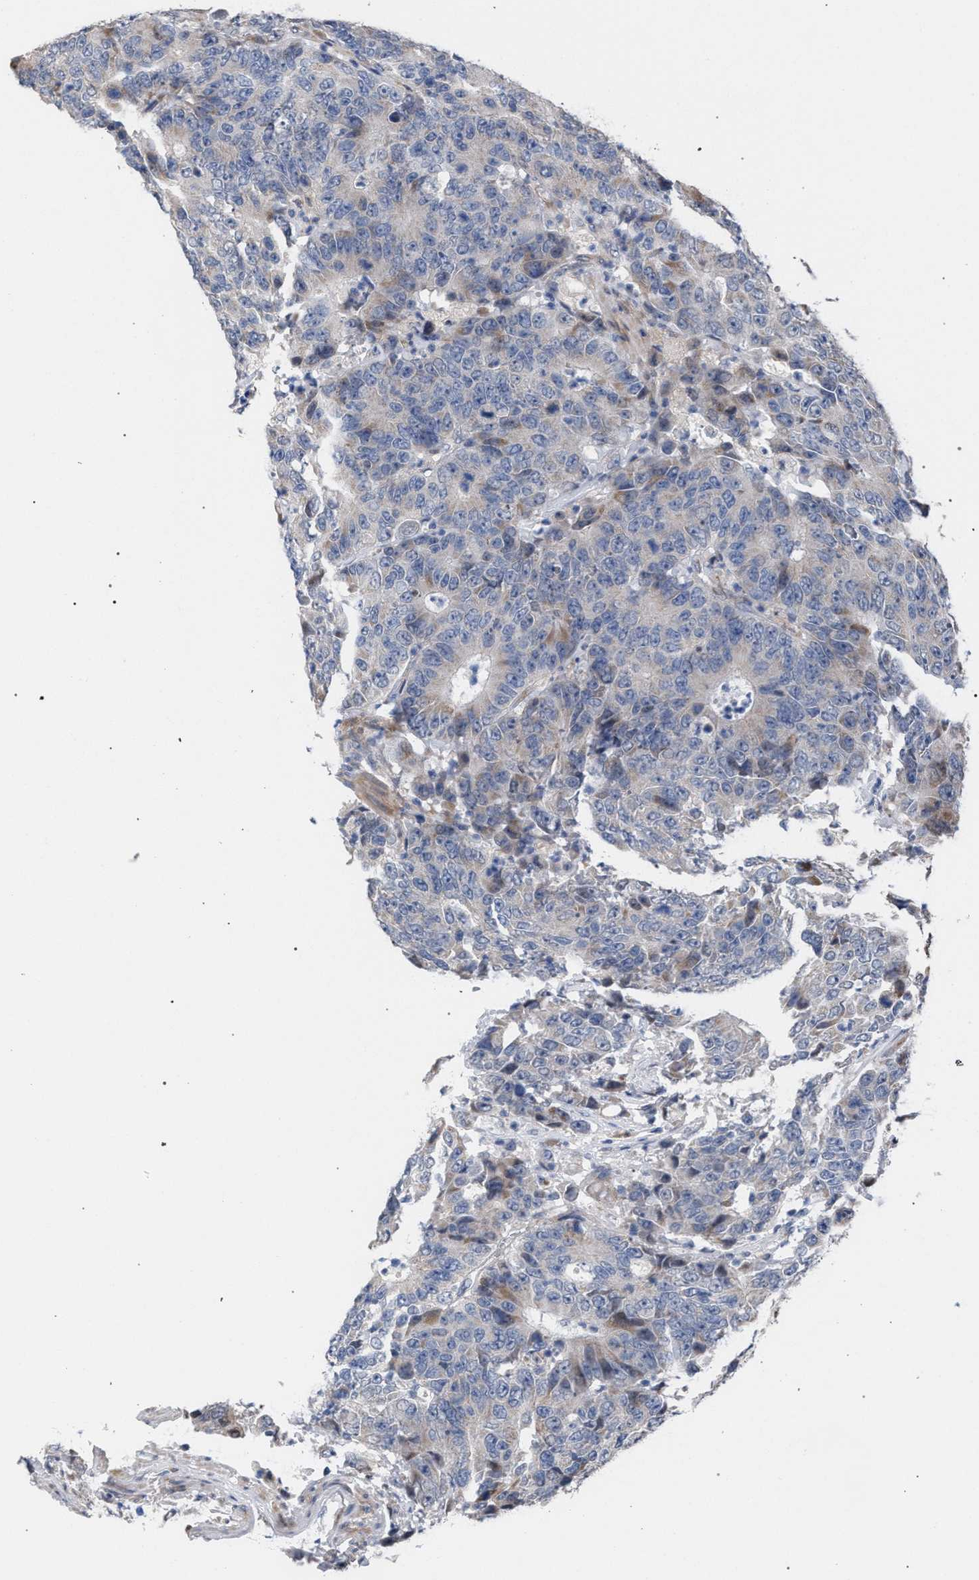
{"staining": {"intensity": "negative", "quantity": "none", "location": "none"}, "tissue": "colorectal cancer", "cell_type": "Tumor cells", "image_type": "cancer", "snomed": [{"axis": "morphology", "description": "Adenocarcinoma, NOS"}, {"axis": "topography", "description": "Colon"}], "caption": "This is a micrograph of immunohistochemistry staining of adenocarcinoma (colorectal), which shows no positivity in tumor cells.", "gene": "RNF135", "patient": {"sex": "female", "age": 86}}